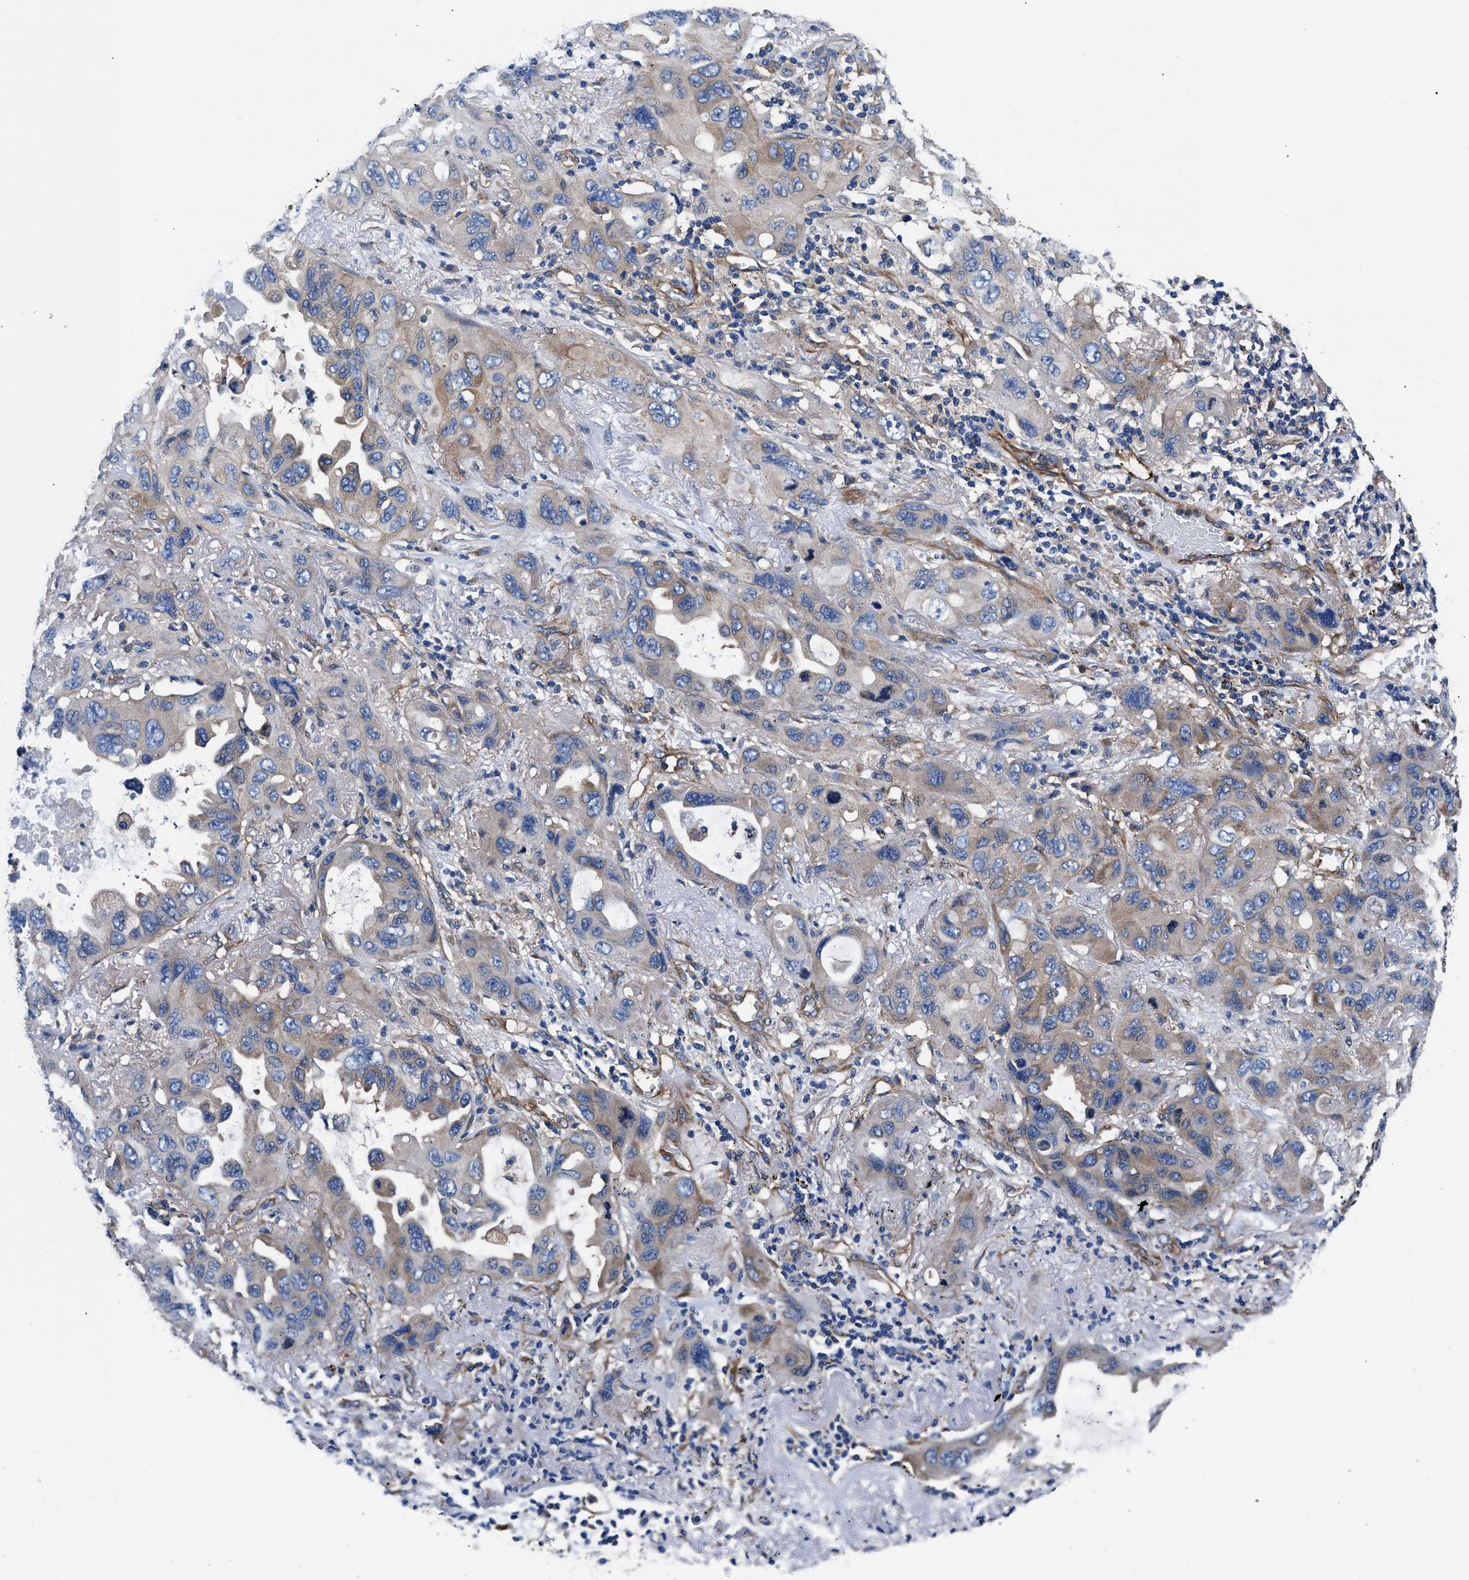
{"staining": {"intensity": "weak", "quantity": "25%-75%", "location": "cytoplasmic/membranous"}, "tissue": "lung cancer", "cell_type": "Tumor cells", "image_type": "cancer", "snomed": [{"axis": "morphology", "description": "Squamous cell carcinoma, NOS"}, {"axis": "topography", "description": "Lung"}], "caption": "Brown immunohistochemical staining in human lung cancer displays weak cytoplasmic/membranous positivity in about 25%-75% of tumor cells.", "gene": "SH3GL1", "patient": {"sex": "female", "age": 73}}